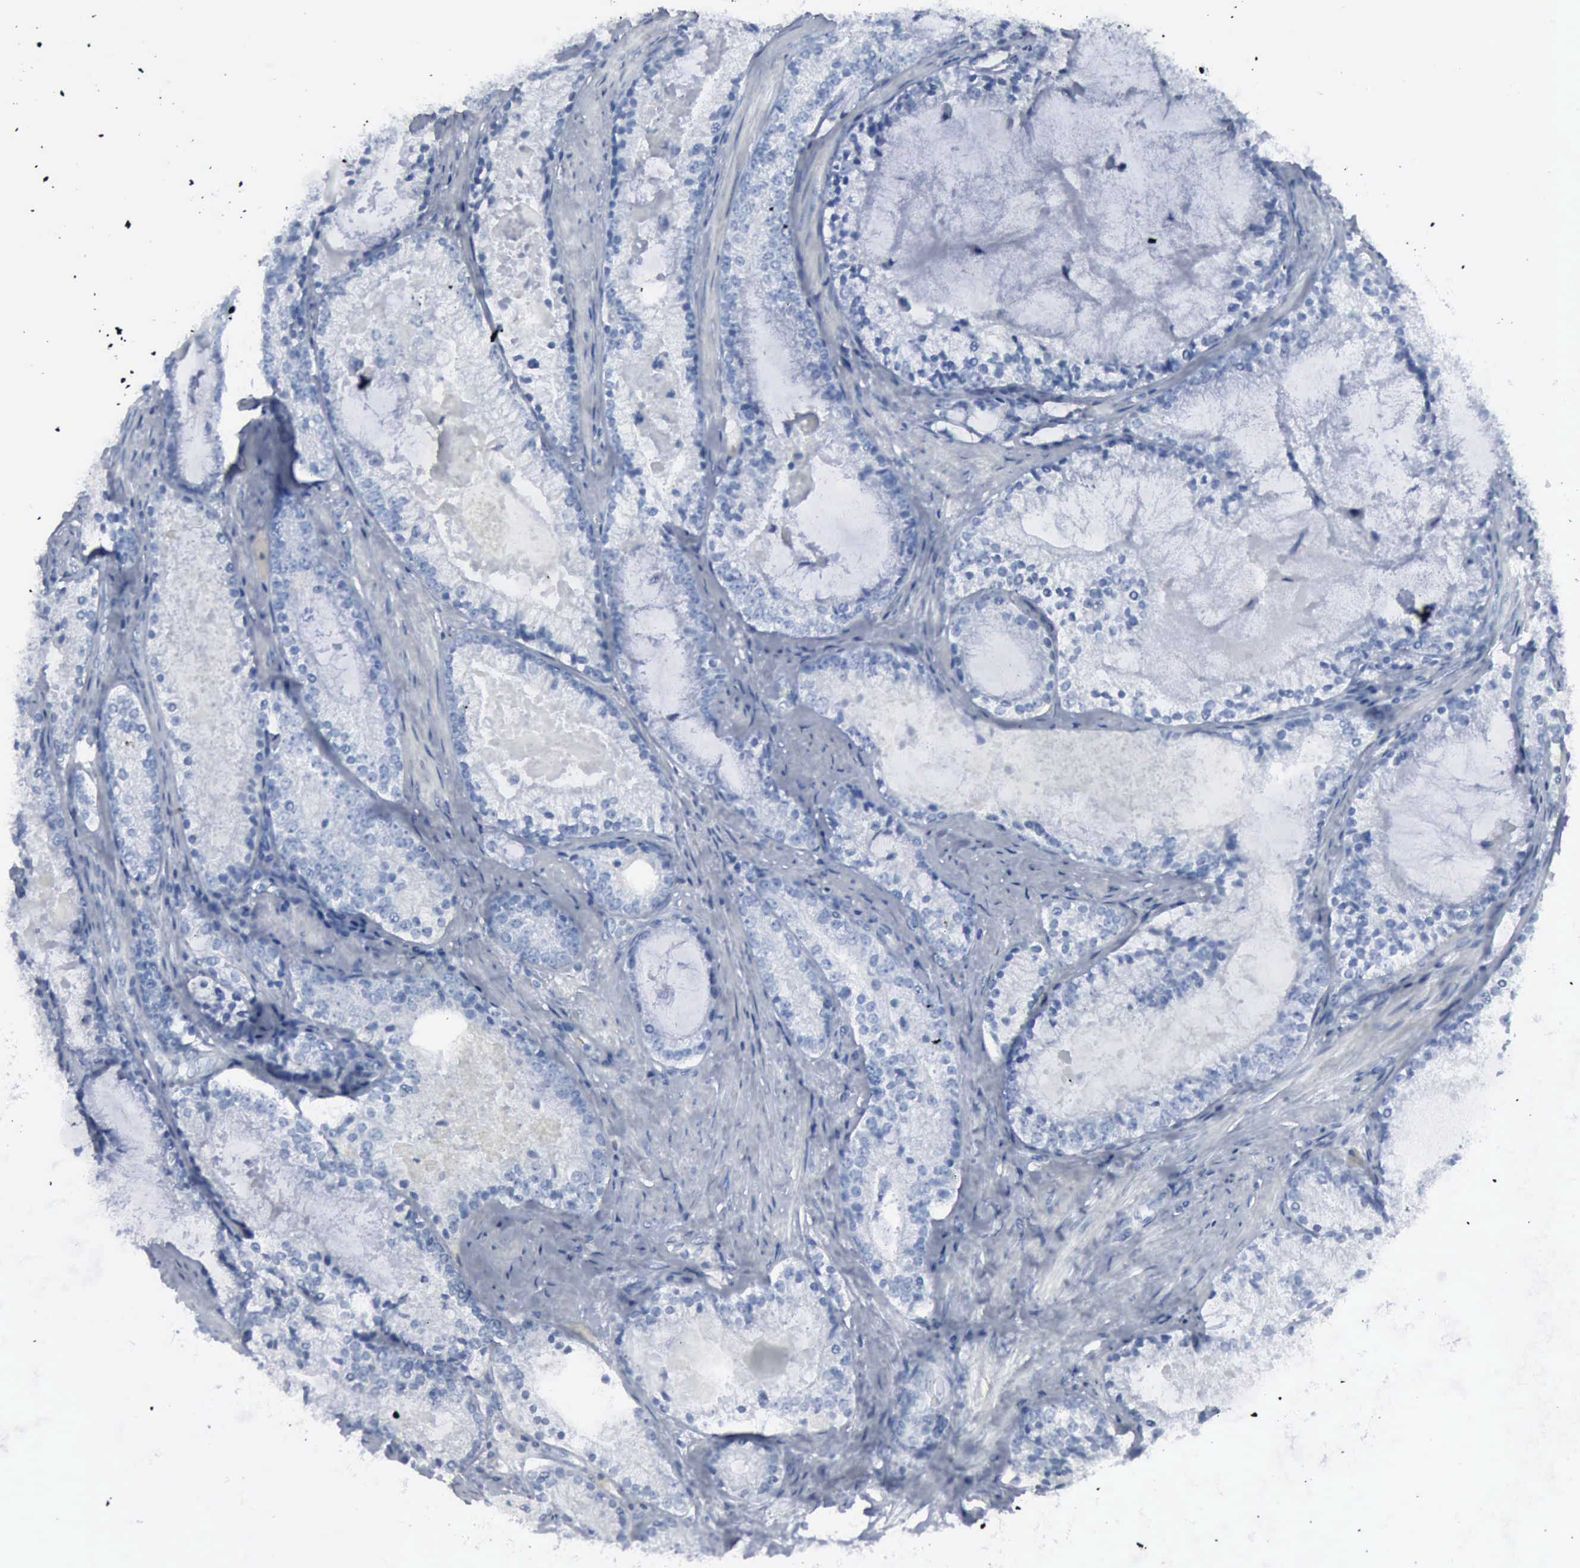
{"staining": {"intensity": "negative", "quantity": "none", "location": "none"}, "tissue": "prostate cancer", "cell_type": "Tumor cells", "image_type": "cancer", "snomed": [{"axis": "morphology", "description": "Adenocarcinoma, High grade"}, {"axis": "topography", "description": "Prostate"}], "caption": "Immunohistochemical staining of prostate high-grade adenocarcinoma reveals no significant expression in tumor cells.", "gene": "DMD", "patient": {"sex": "male", "age": 63}}